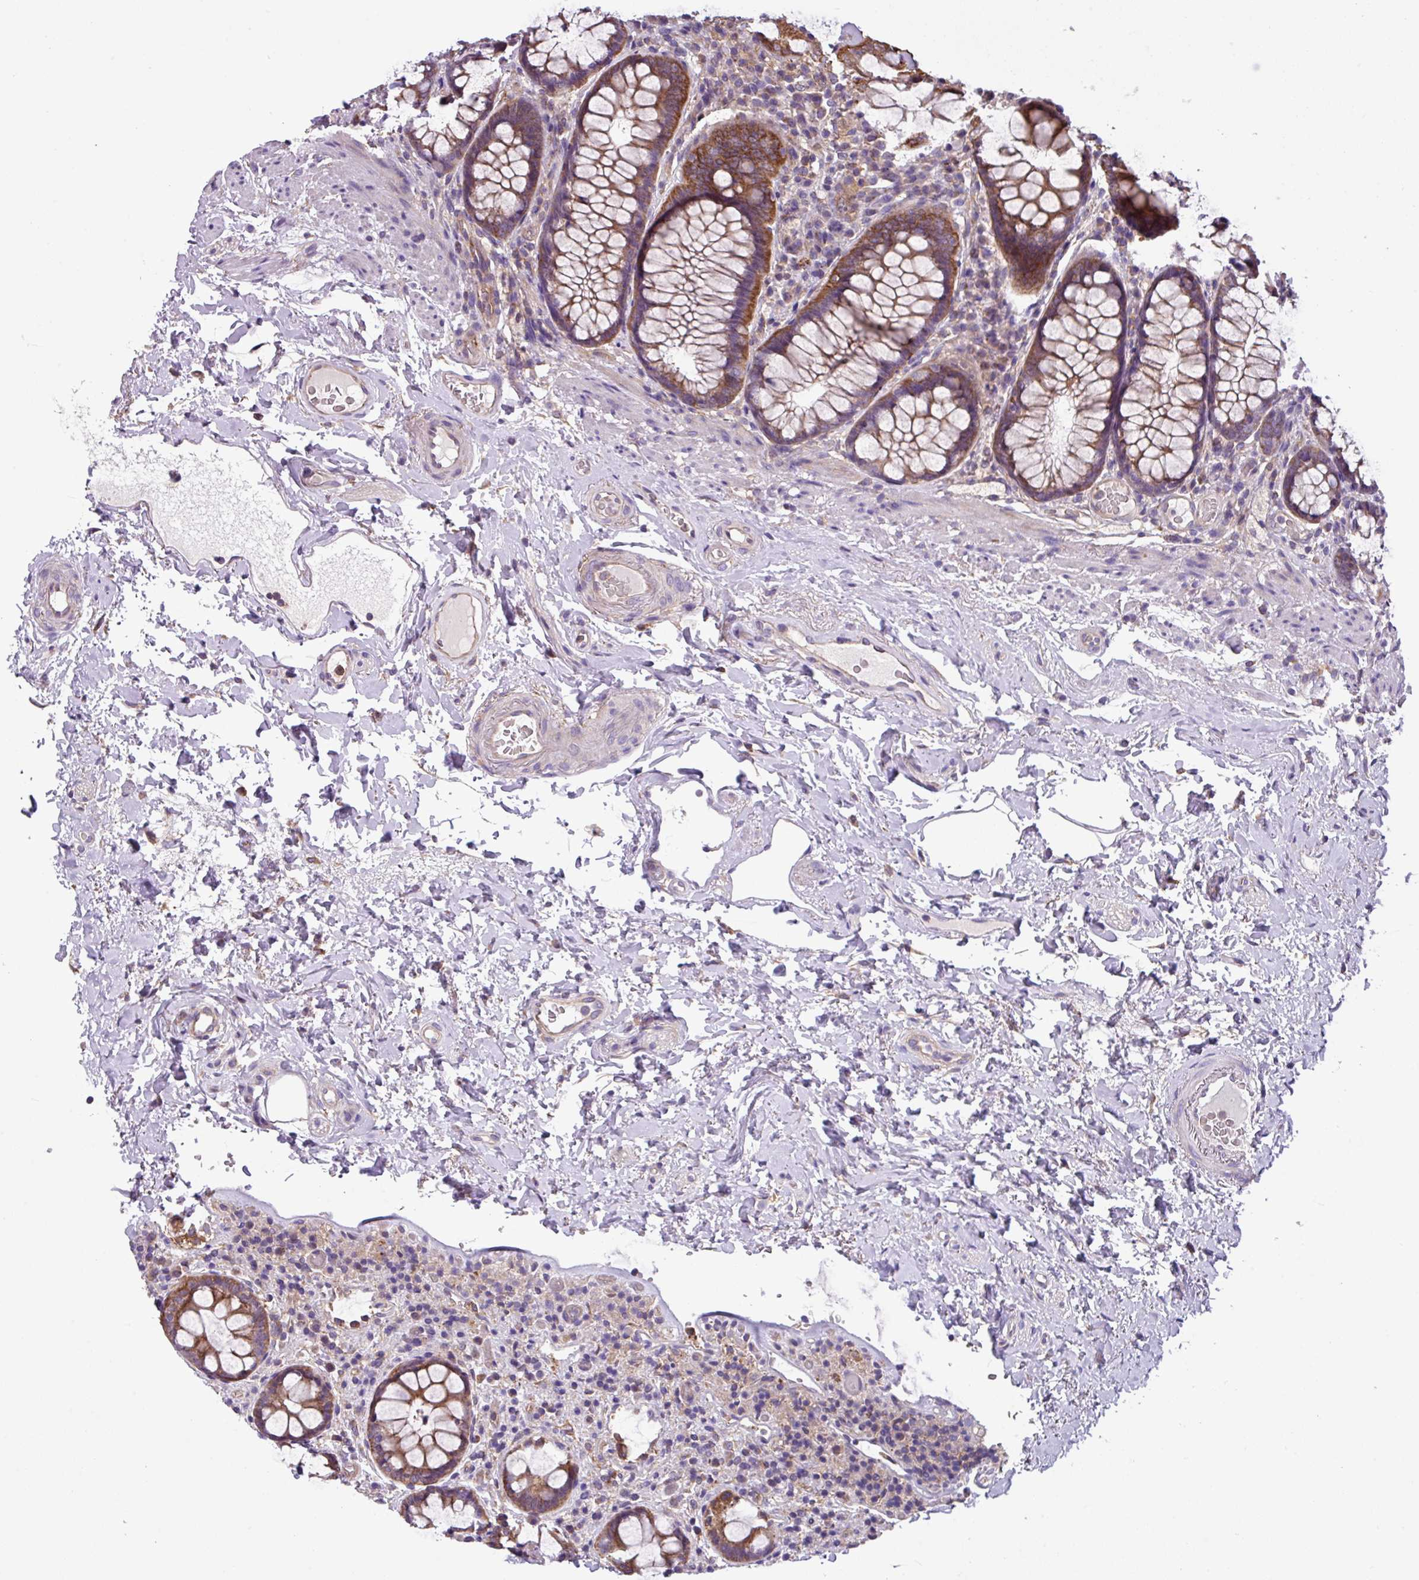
{"staining": {"intensity": "strong", "quantity": ">75%", "location": "cytoplasmic/membranous"}, "tissue": "rectum", "cell_type": "Glandular cells", "image_type": "normal", "snomed": [{"axis": "morphology", "description": "Normal tissue, NOS"}, {"axis": "topography", "description": "Rectum"}], "caption": "A high amount of strong cytoplasmic/membranous staining is present in approximately >75% of glandular cells in benign rectum.", "gene": "SLC23A2", "patient": {"sex": "male", "age": 83}}